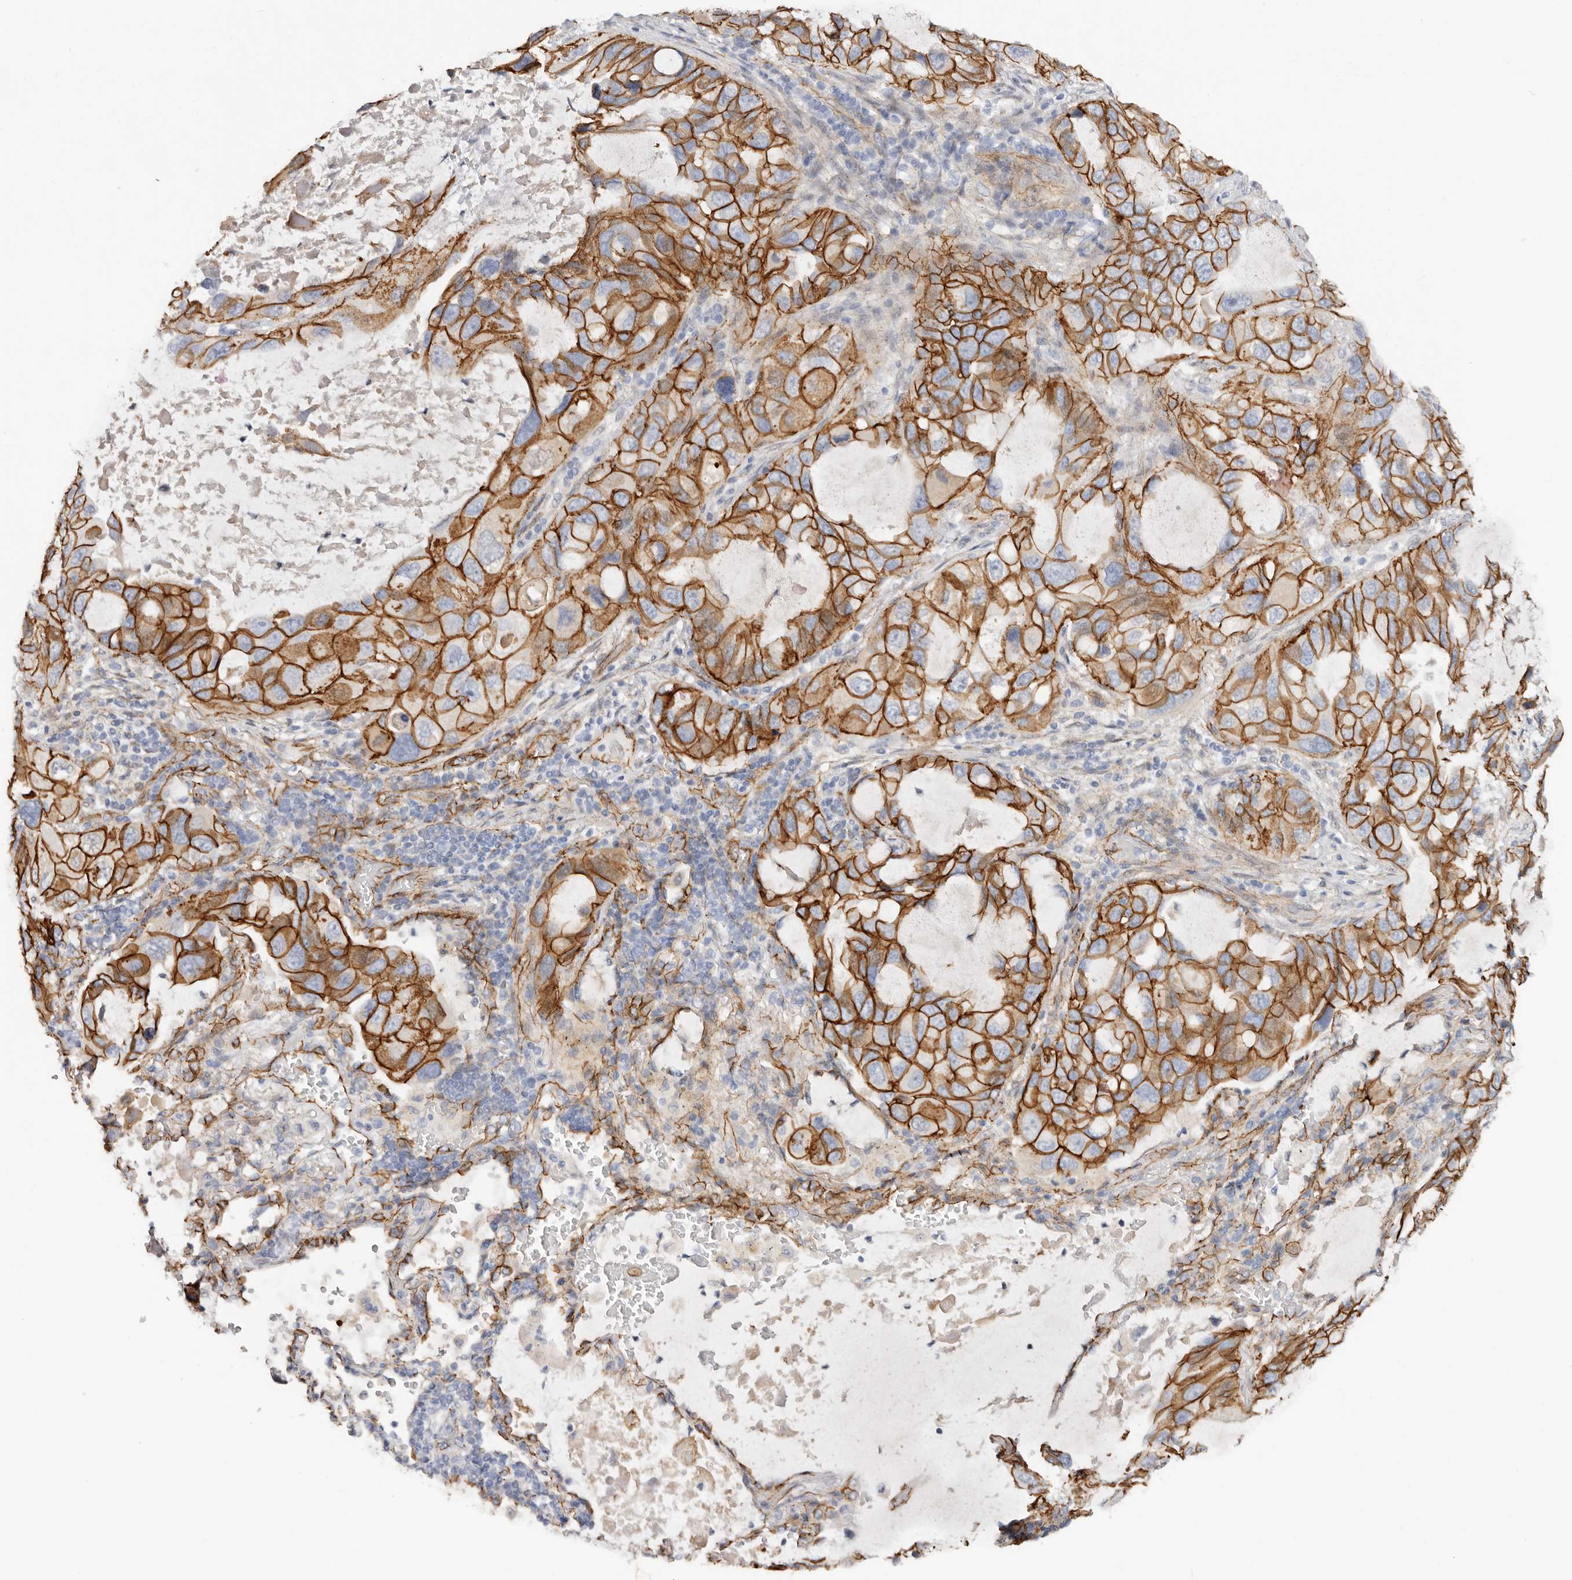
{"staining": {"intensity": "strong", "quantity": ">75%", "location": "cytoplasmic/membranous"}, "tissue": "lung cancer", "cell_type": "Tumor cells", "image_type": "cancer", "snomed": [{"axis": "morphology", "description": "Squamous cell carcinoma, NOS"}, {"axis": "topography", "description": "Lung"}], "caption": "Lung squamous cell carcinoma was stained to show a protein in brown. There is high levels of strong cytoplasmic/membranous staining in about >75% of tumor cells.", "gene": "CTNNB1", "patient": {"sex": "female", "age": 73}}